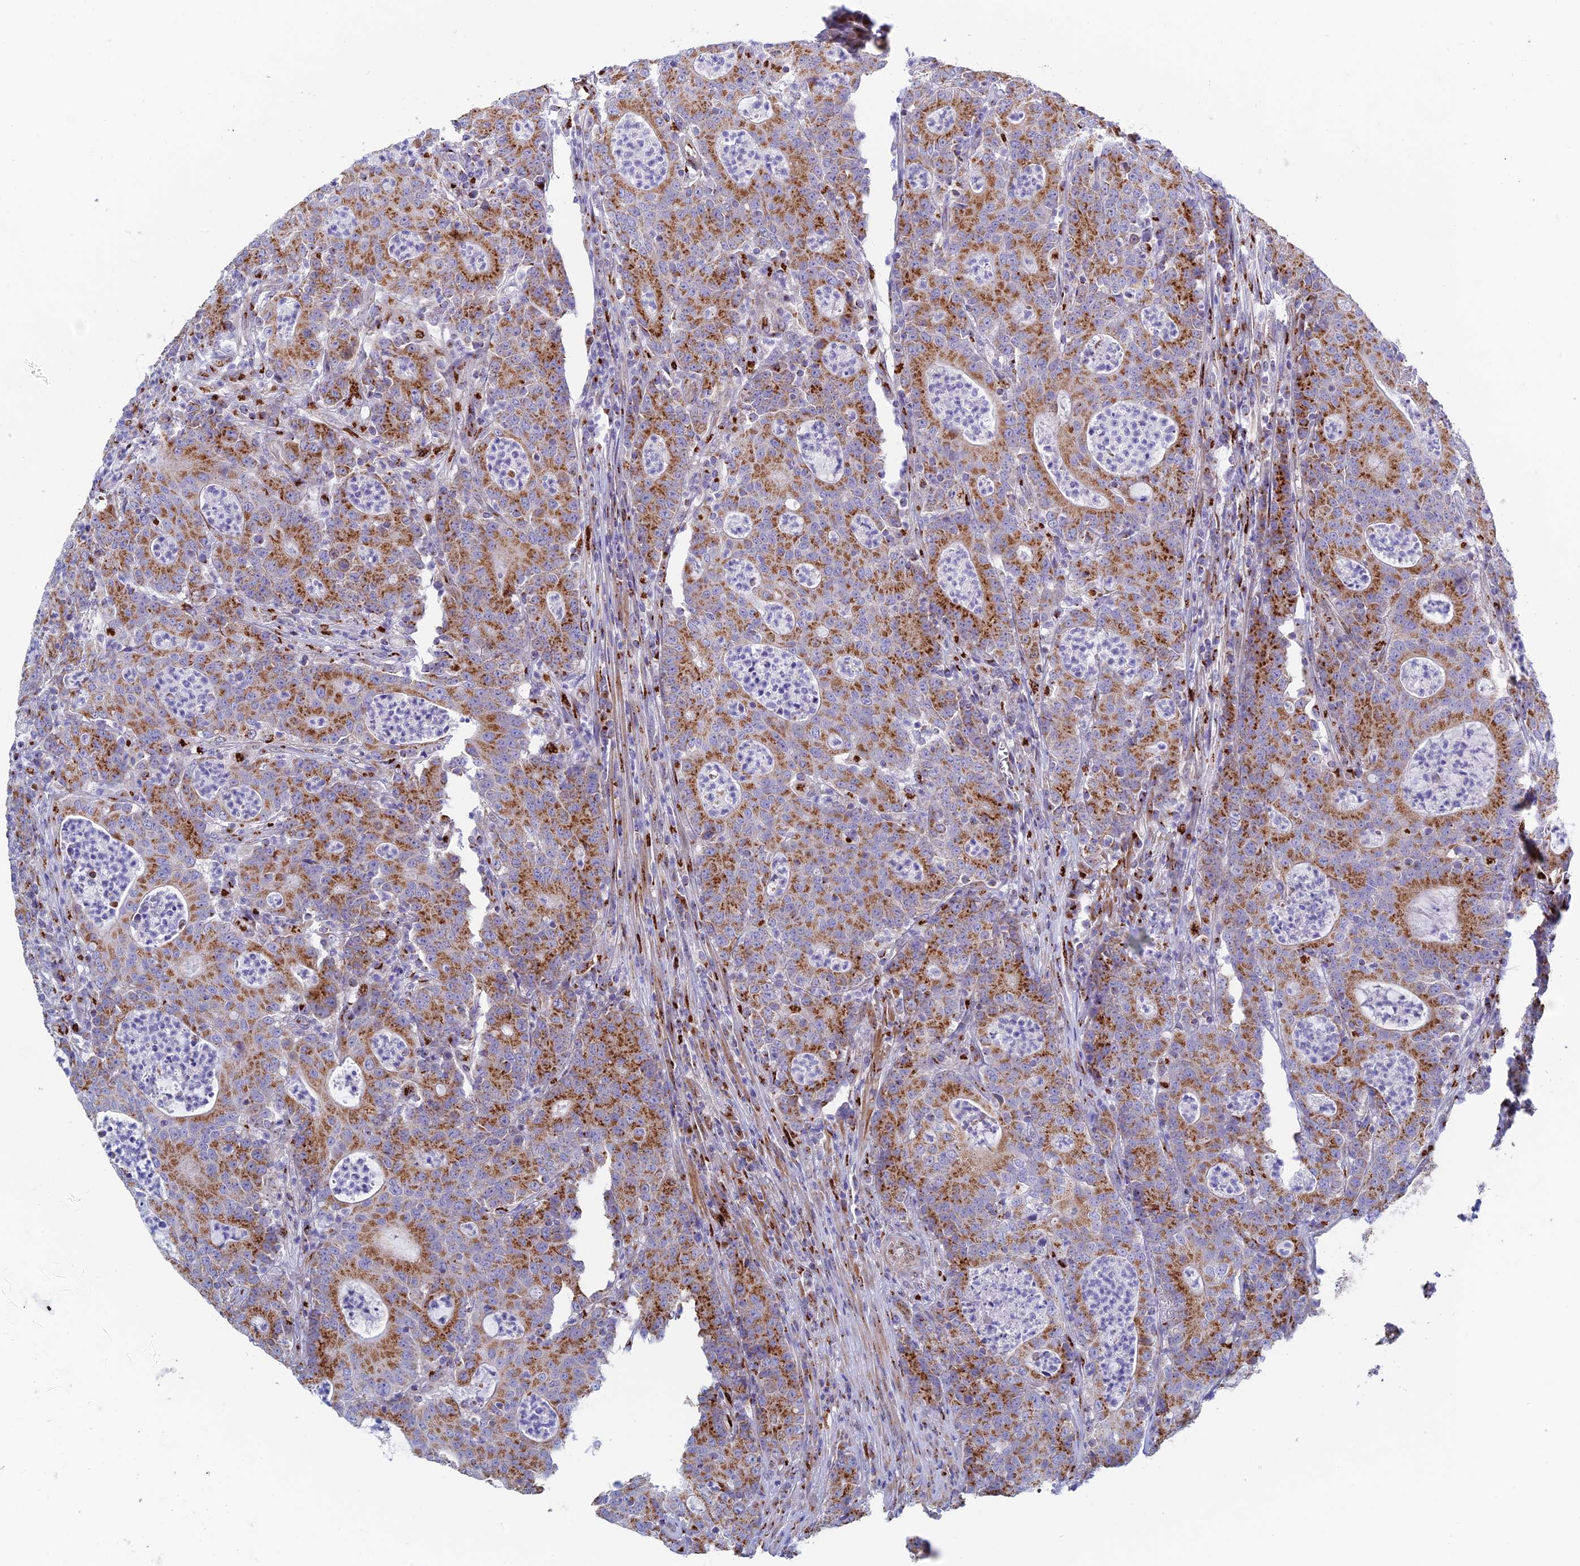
{"staining": {"intensity": "moderate", "quantity": ">75%", "location": "cytoplasmic/membranous"}, "tissue": "colorectal cancer", "cell_type": "Tumor cells", "image_type": "cancer", "snomed": [{"axis": "morphology", "description": "Adenocarcinoma, NOS"}, {"axis": "topography", "description": "Colon"}], "caption": "A high-resolution image shows immunohistochemistry staining of adenocarcinoma (colorectal), which exhibits moderate cytoplasmic/membranous staining in about >75% of tumor cells. Immunohistochemistry stains the protein of interest in brown and the nuclei are stained blue.", "gene": "HS2ST1", "patient": {"sex": "male", "age": 83}}